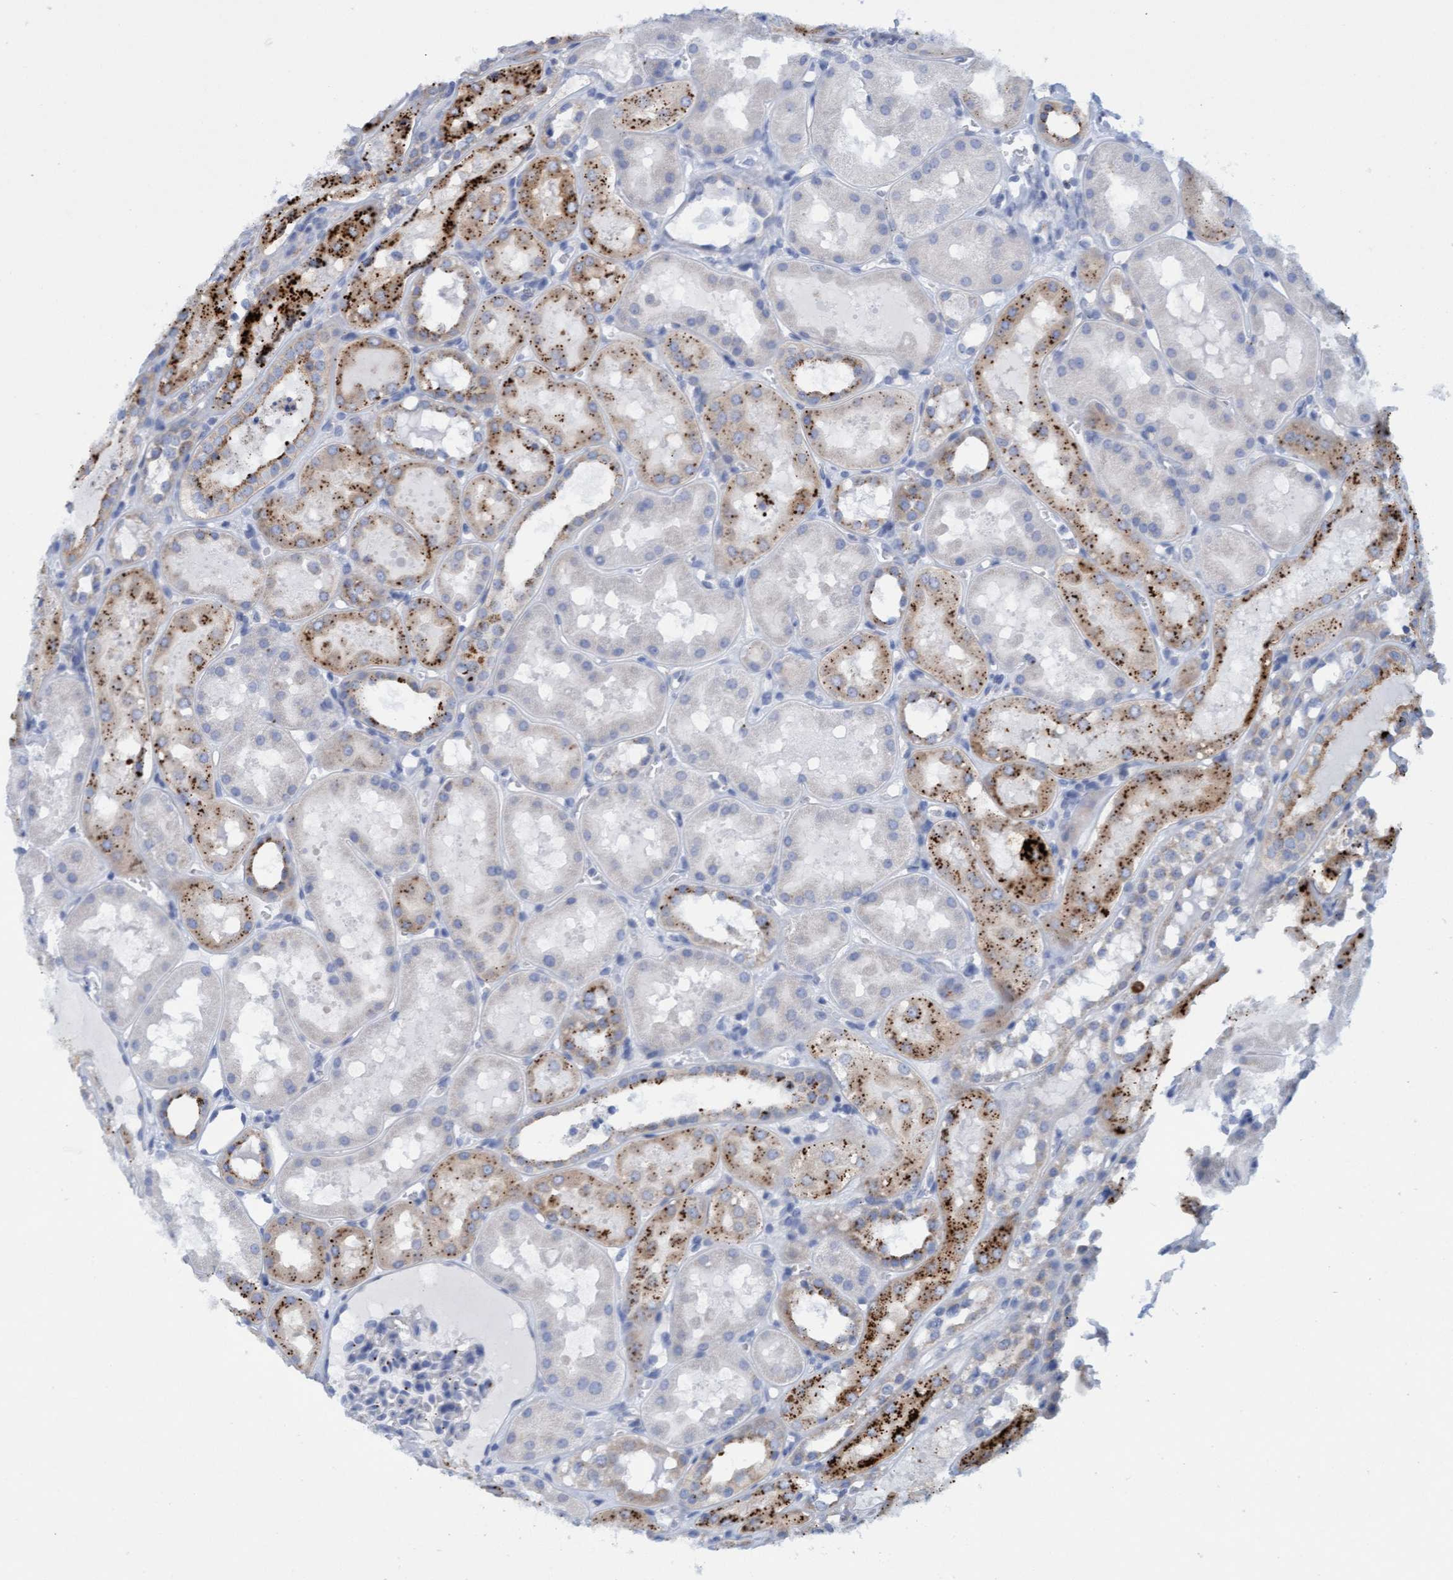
{"staining": {"intensity": "negative", "quantity": "none", "location": "none"}, "tissue": "kidney", "cell_type": "Cells in glomeruli", "image_type": "normal", "snomed": [{"axis": "morphology", "description": "Normal tissue, NOS"}, {"axis": "topography", "description": "Kidney"}, {"axis": "topography", "description": "Urinary bladder"}], "caption": "The histopathology image exhibits no significant positivity in cells in glomeruli of kidney.", "gene": "SGSH", "patient": {"sex": "male", "age": 16}}